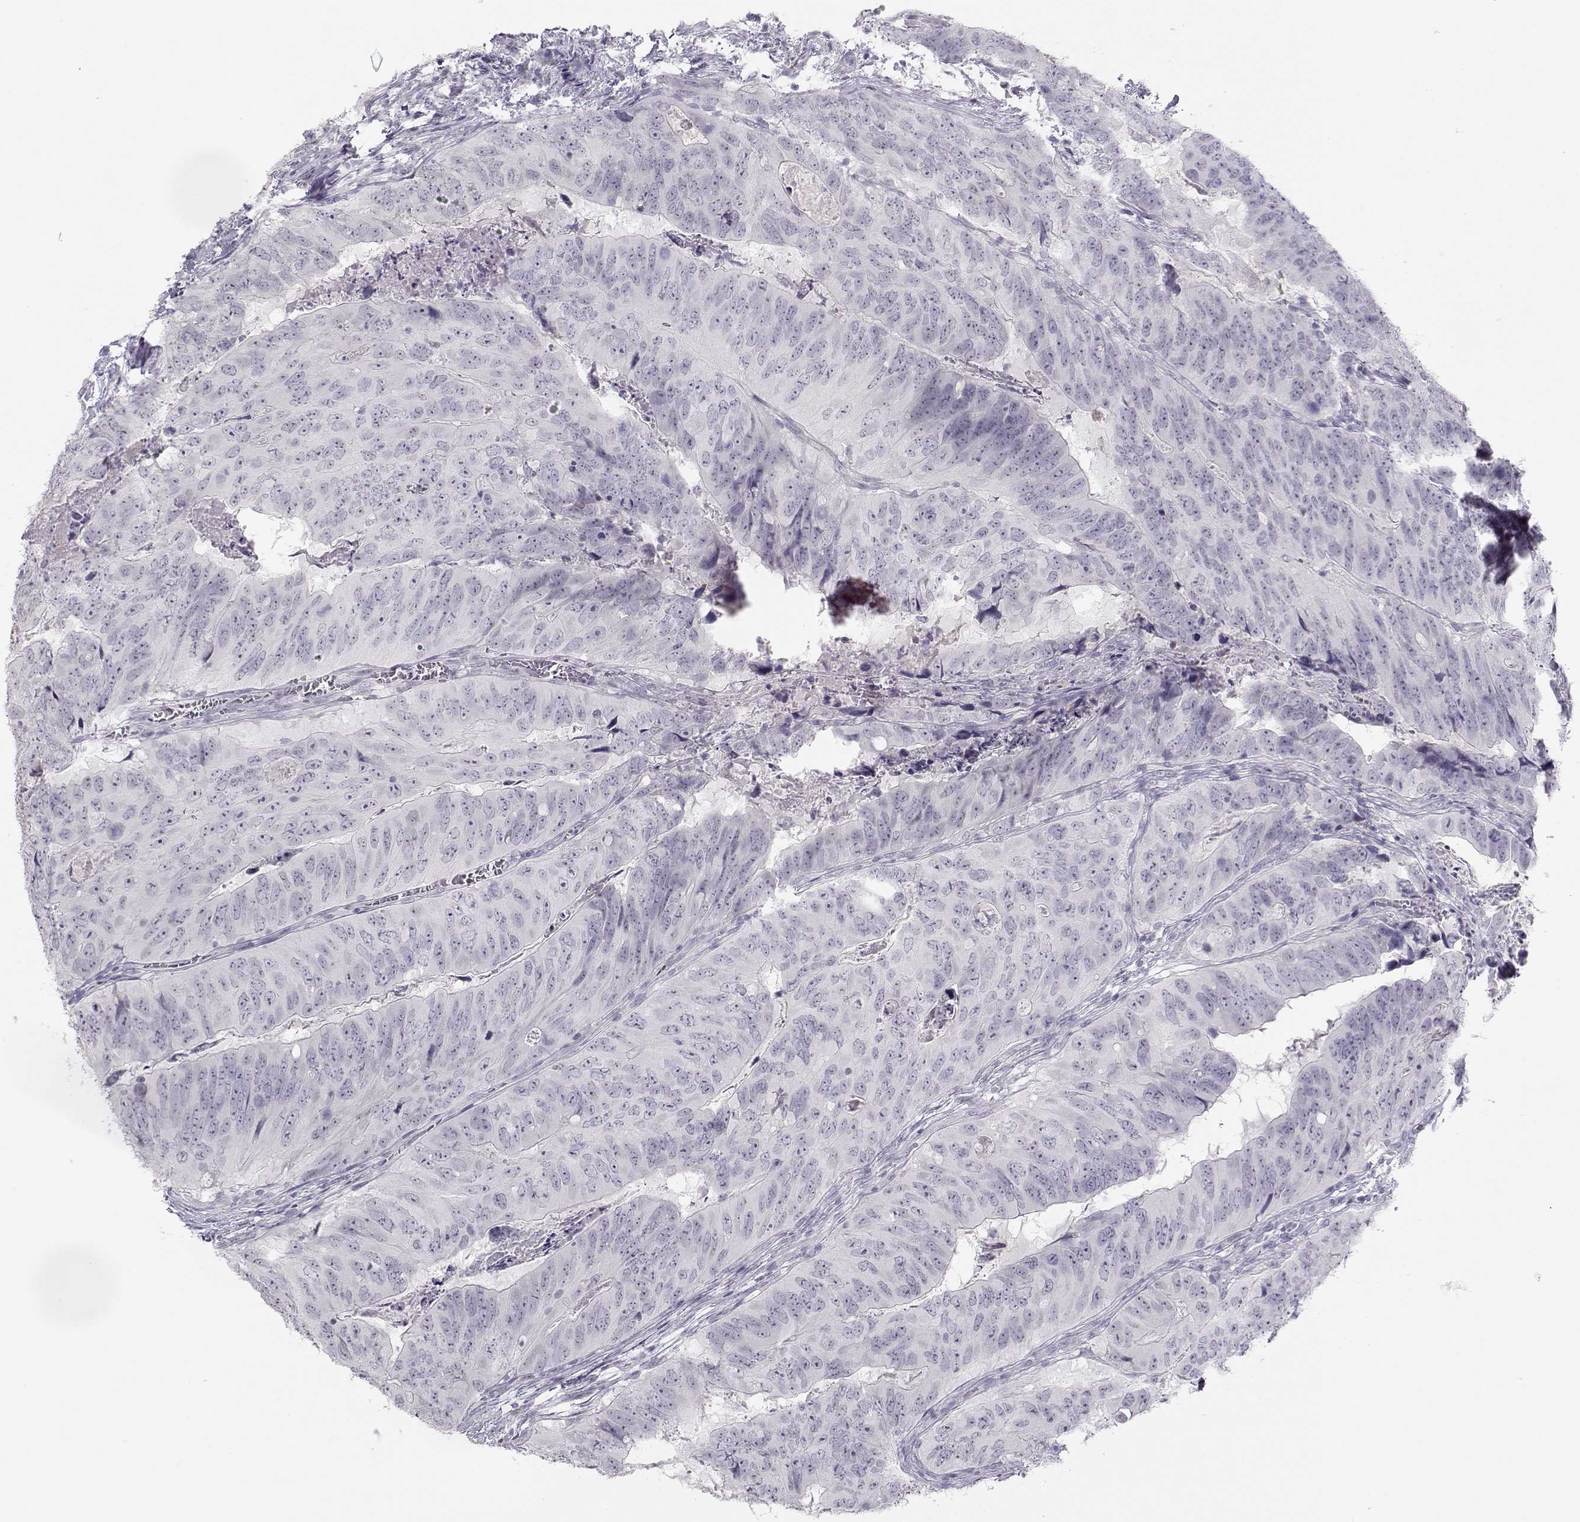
{"staining": {"intensity": "negative", "quantity": "none", "location": "none"}, "tissue": "colorectal cancer", "cell_type": "Tumor cells", "image_type": "cancer", "snomed": [{"axis": "morphology", "description": "Adenocarcinoma, NOS"}, {"axis": "topography", "description": "Colon"}], "caption": "Immunohistochemistry (IHC) micrograph of adenocarcinoma (colorectal) stained for a protein (brown), which reveals no staining in tumor cells.", "gene": "IMPG1", "patient": {"sex": "male", "age": 79}}